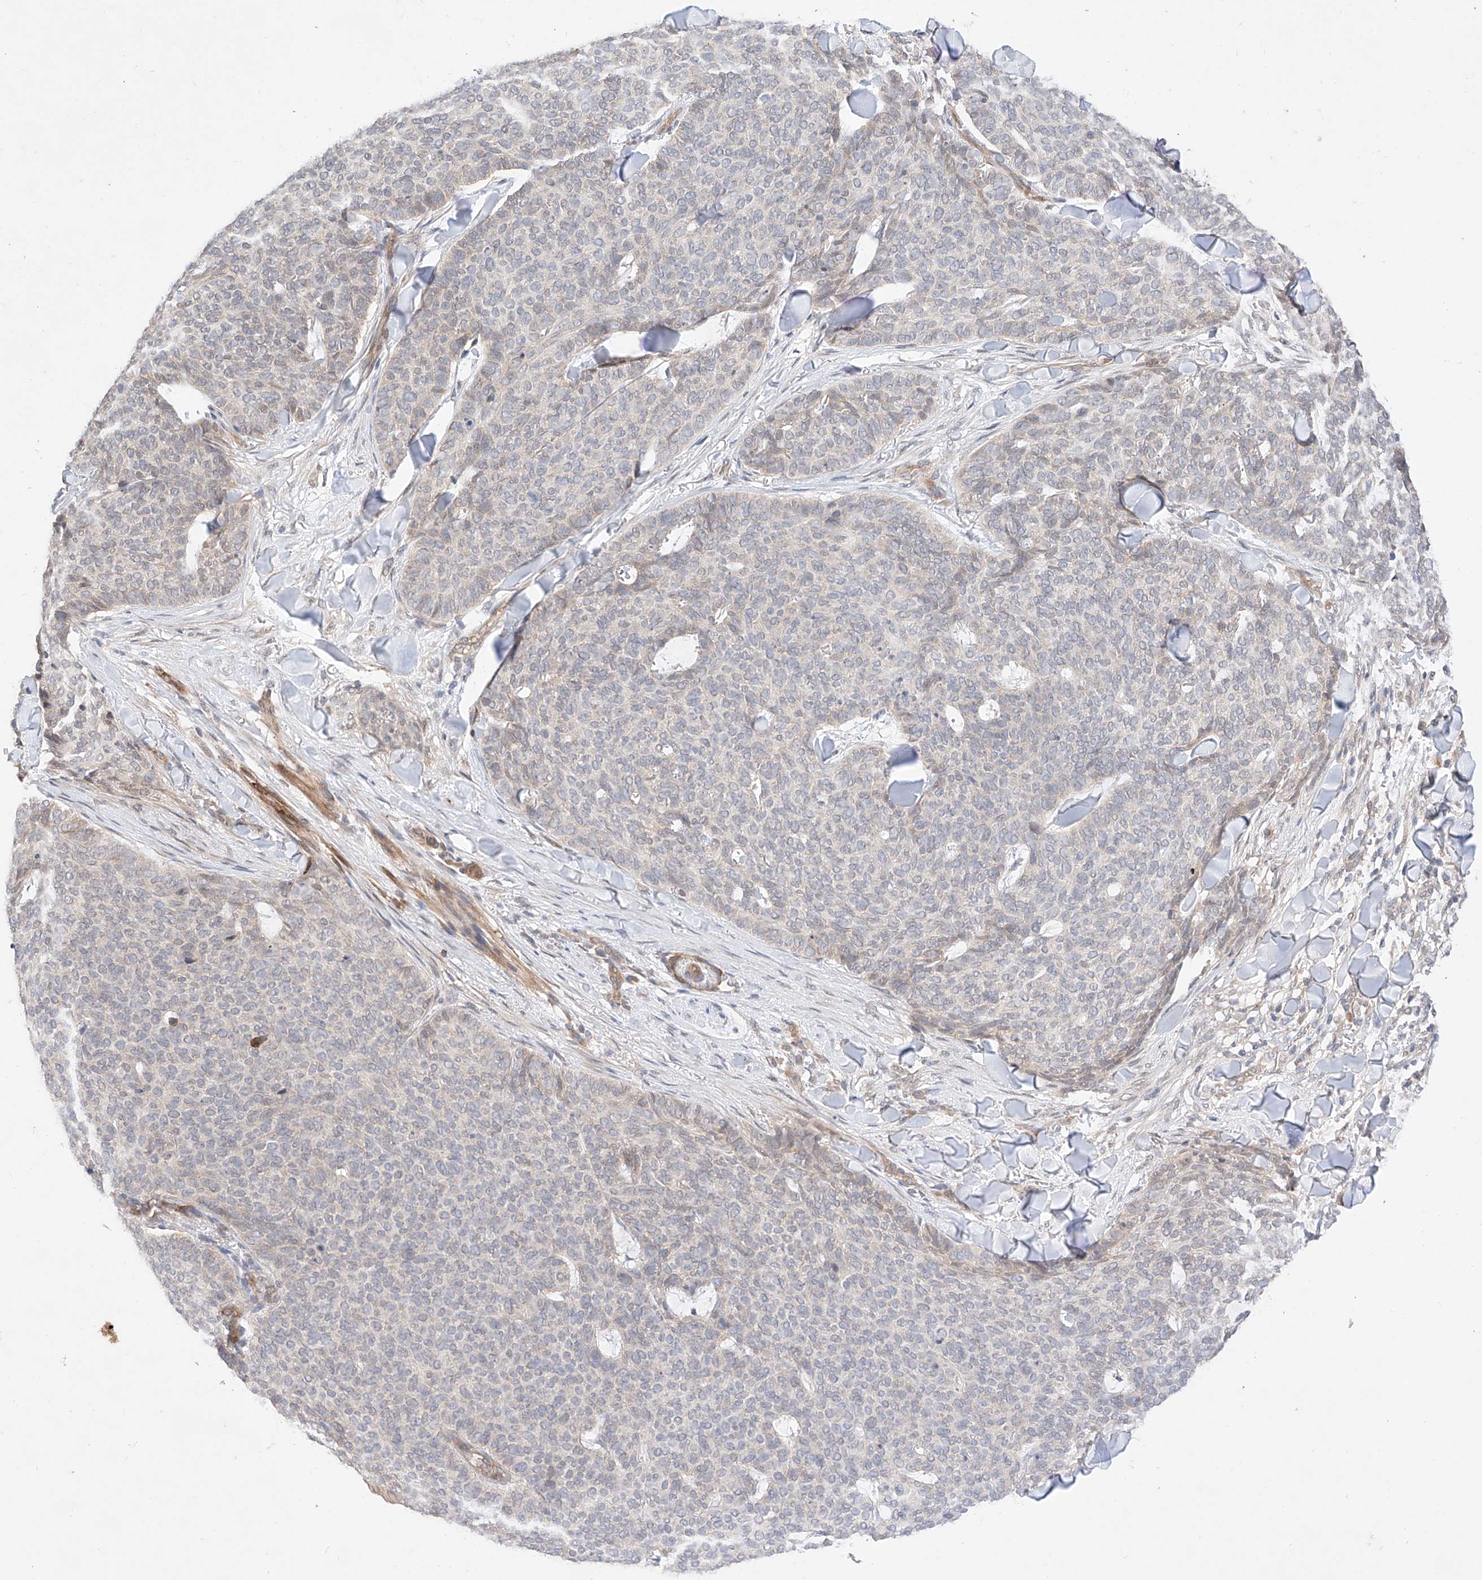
{"staining": {"intensity": "negative", "quantity": "none", "location": "none"}, "tissue": "skin cancer", "cell_type": "Tumor cells", "image_type": "cancer", "snomed": [{"axis": "morphology", "description": "Normal tissue, NOS"}, {"axis": "morphology", "description": "Basal cell carcinoma"}, {"axis": "topography", "description": "Skin"}], "caption": "Immunohistochemistry photomicrograph of neoplastic tissue: human skin cancer stained with DAB (3,3'-diaminobenzidine) shows no significant protein expression in tumor cells.", "gene": "ZNF124", "patient": {"sex": "male", "age": 50}}